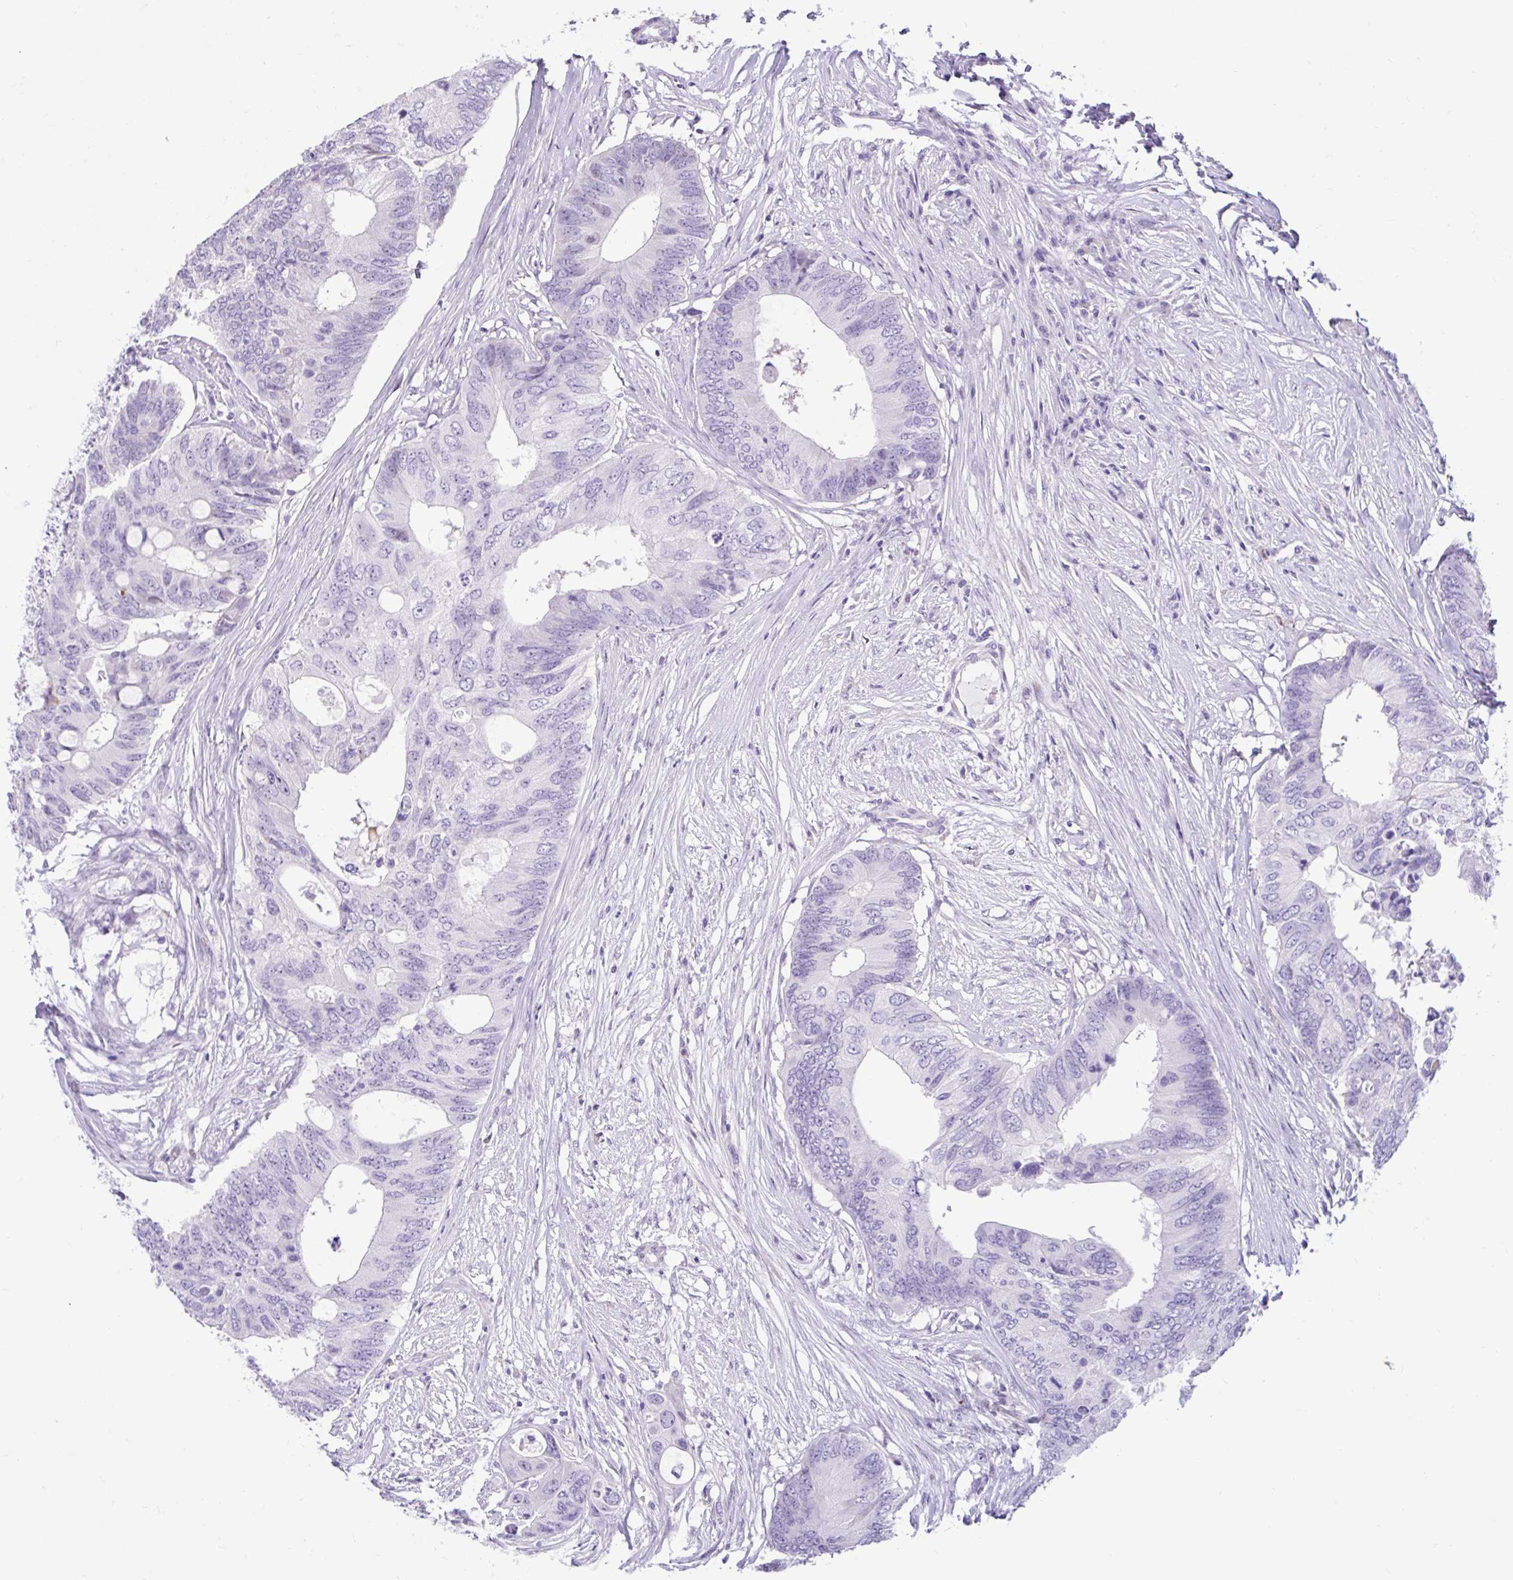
{"staining": {"intensity": "negative", "quantity": "none", "location": "none"}, "tissue": "colorectal cancer", "cell_type": "Tumor cells", "image_type": "cancer", "snomed": [{"axis": "morphology", "description": "Adenocarcinoma, NOS"}, {"axis": "topography", "description": "Colon"}], "caption": "Tumor cells show no significant protein expression in colorectal cancer.", "gene": "NHLH2", "patient": {"sex": "male", "age": 71}}